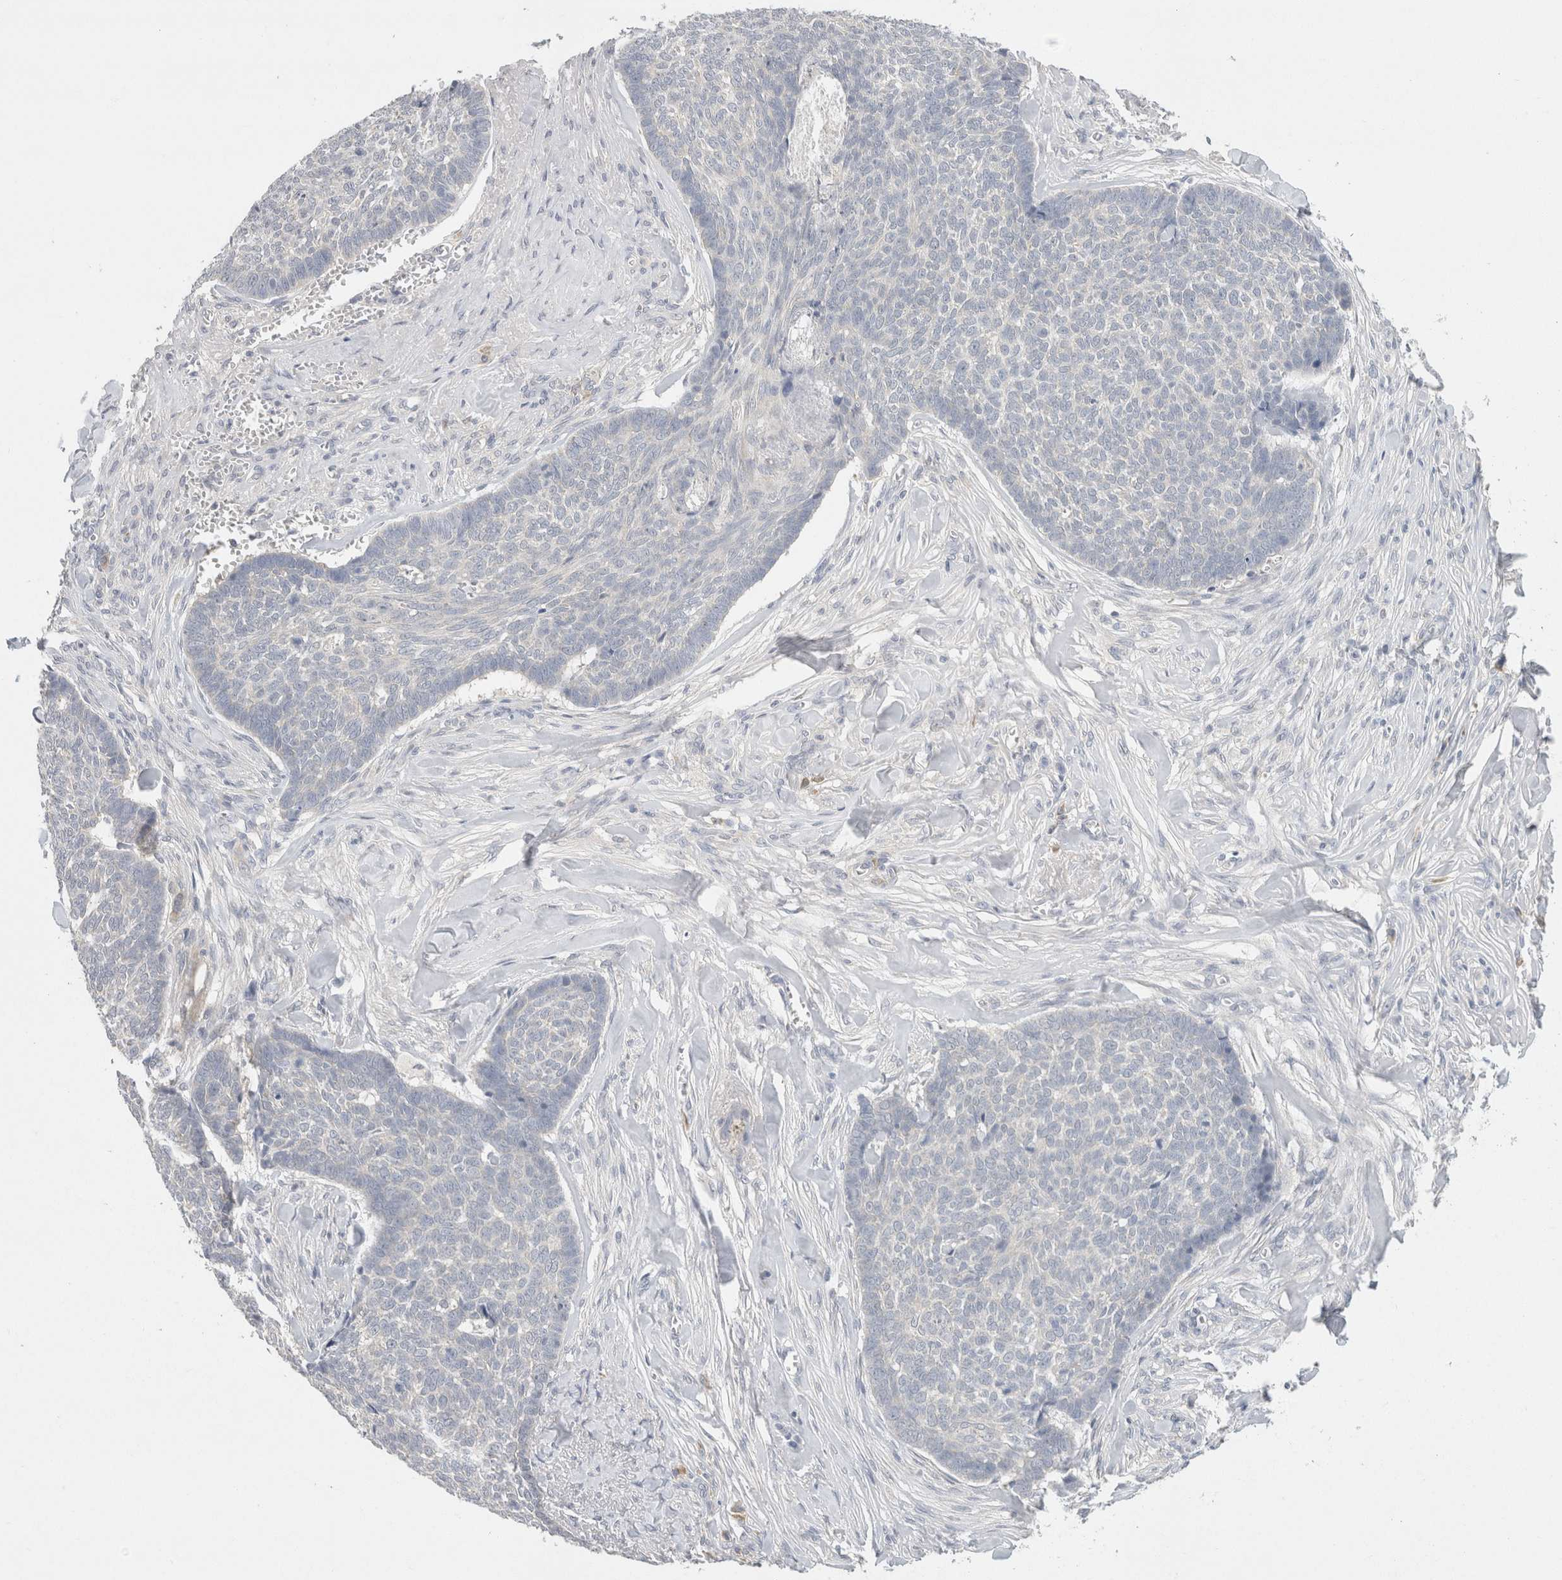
{"staining": {"intensity": "negative", "quantity": "none", "location": "none"}, "tissue": "skin cancer", "cell_type": "Tumor cells", "image_type": "cancer", "snomed": [{"axis": "morphology", "description": "Basal cell carcinoma"}, {"axis": "topography", "description": "Skin"}], "caption": "Immunohistochemistry (IHC) image of human basal cell carcinoma (skin) stained for a protein (brown), which exhibits no expression in tumor cells.", "gene": "CHRM4", "patient": {"sex": "male", "age": 84}}